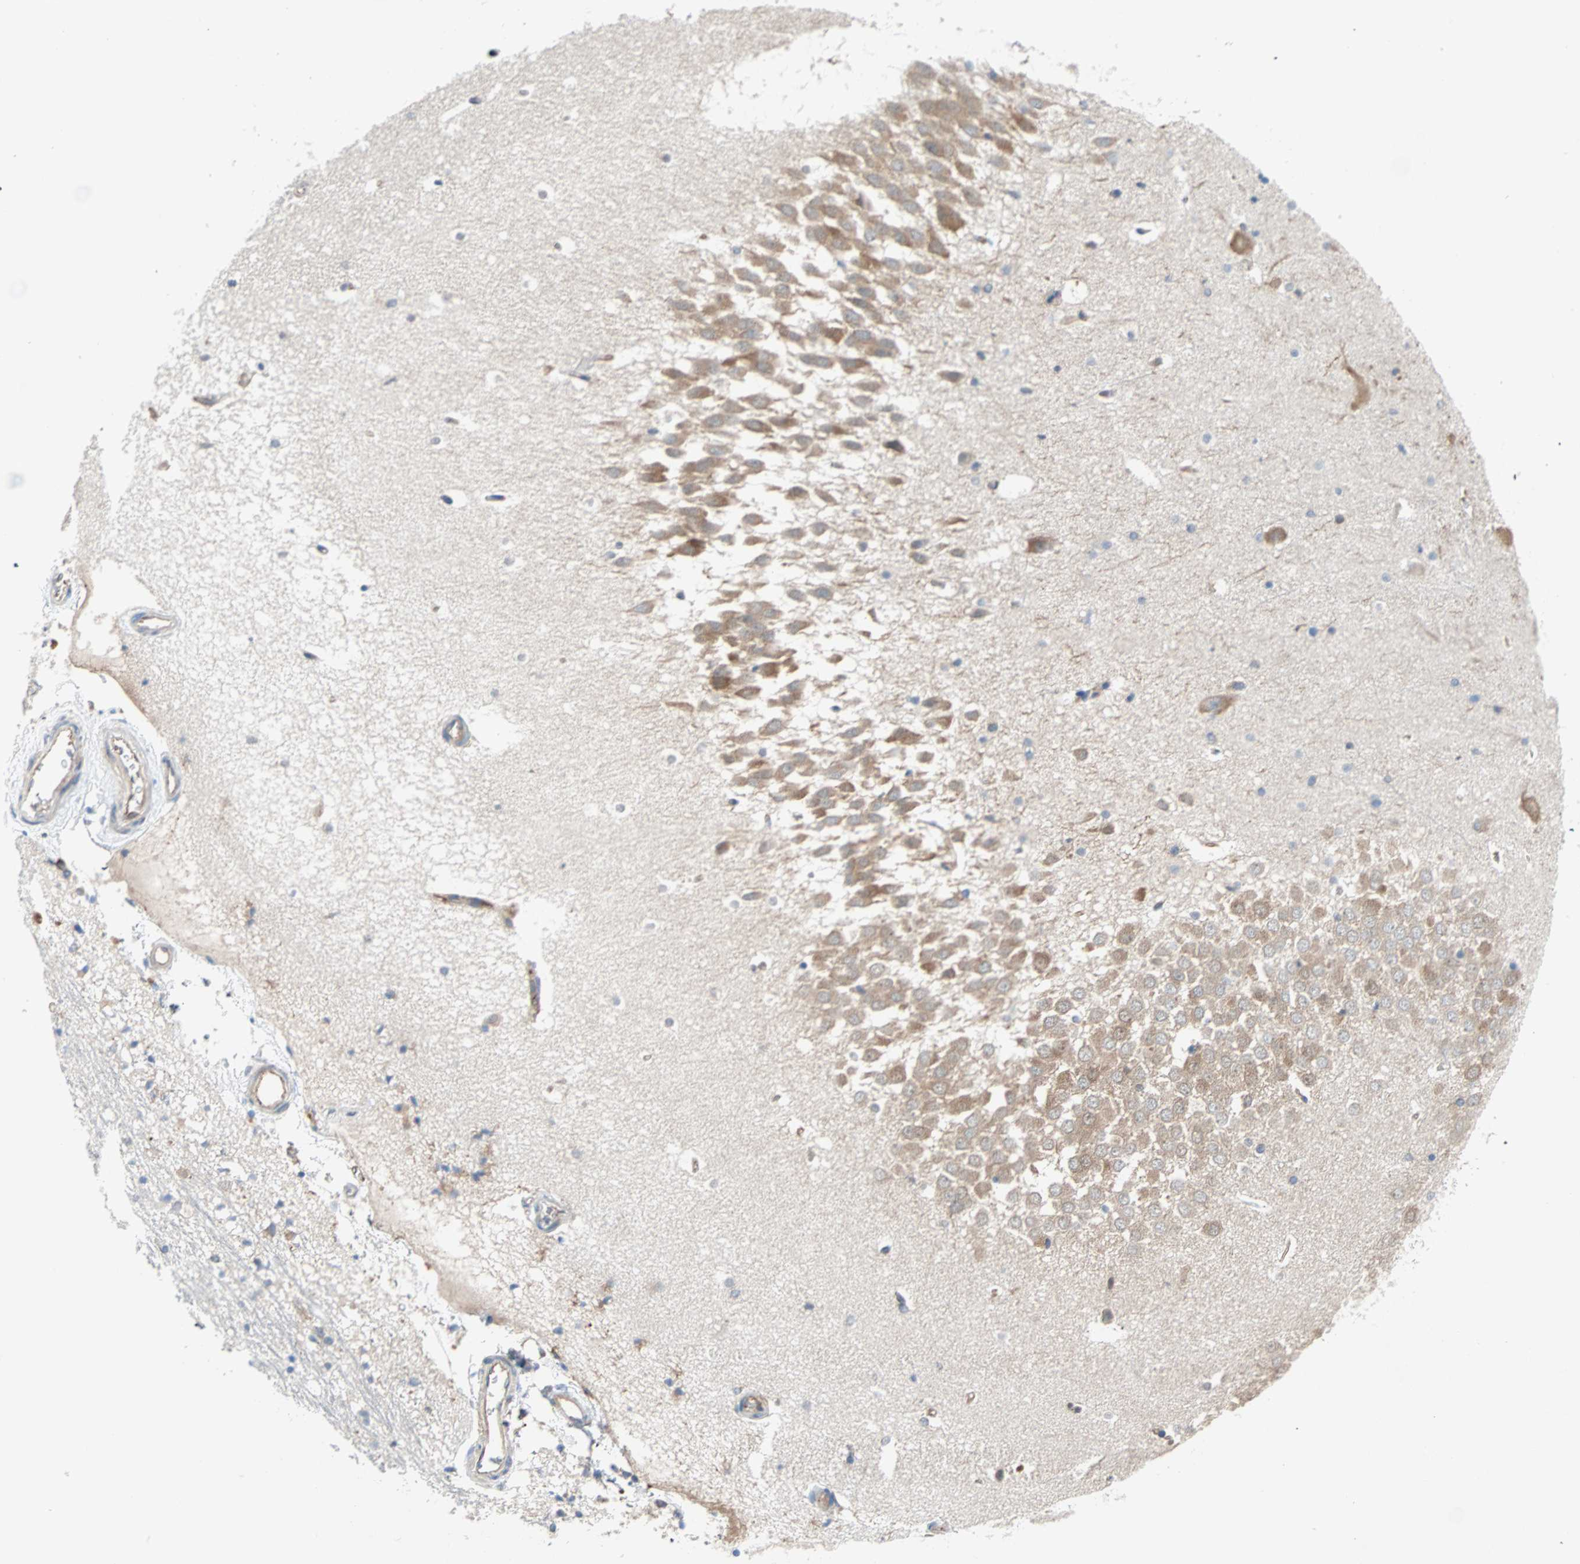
{"staining": {"intensity": "moderate", "quantity": "25%-75%", "location": "cytoplasmic/membranous"}, "tissue": "hippocampus", "cell_type": "Glial cells", "image_type": "normal", "snomed": [{"axis": "morphology", "description": "Normal tissue, NOS"}, {"axis": "topography", "description": "Hippocampus"}], "caption": "Hippocampus stained for a protein reveals moderate cytoplasmic/membranous positivity in glial cells. The protein of interest is stained brown, and the nuclei are stained in blue (DAB IHC with brightfield microscopy, high magnification).", "gene": "EEF2", "patient": {"sex": "male", "age": 45}}